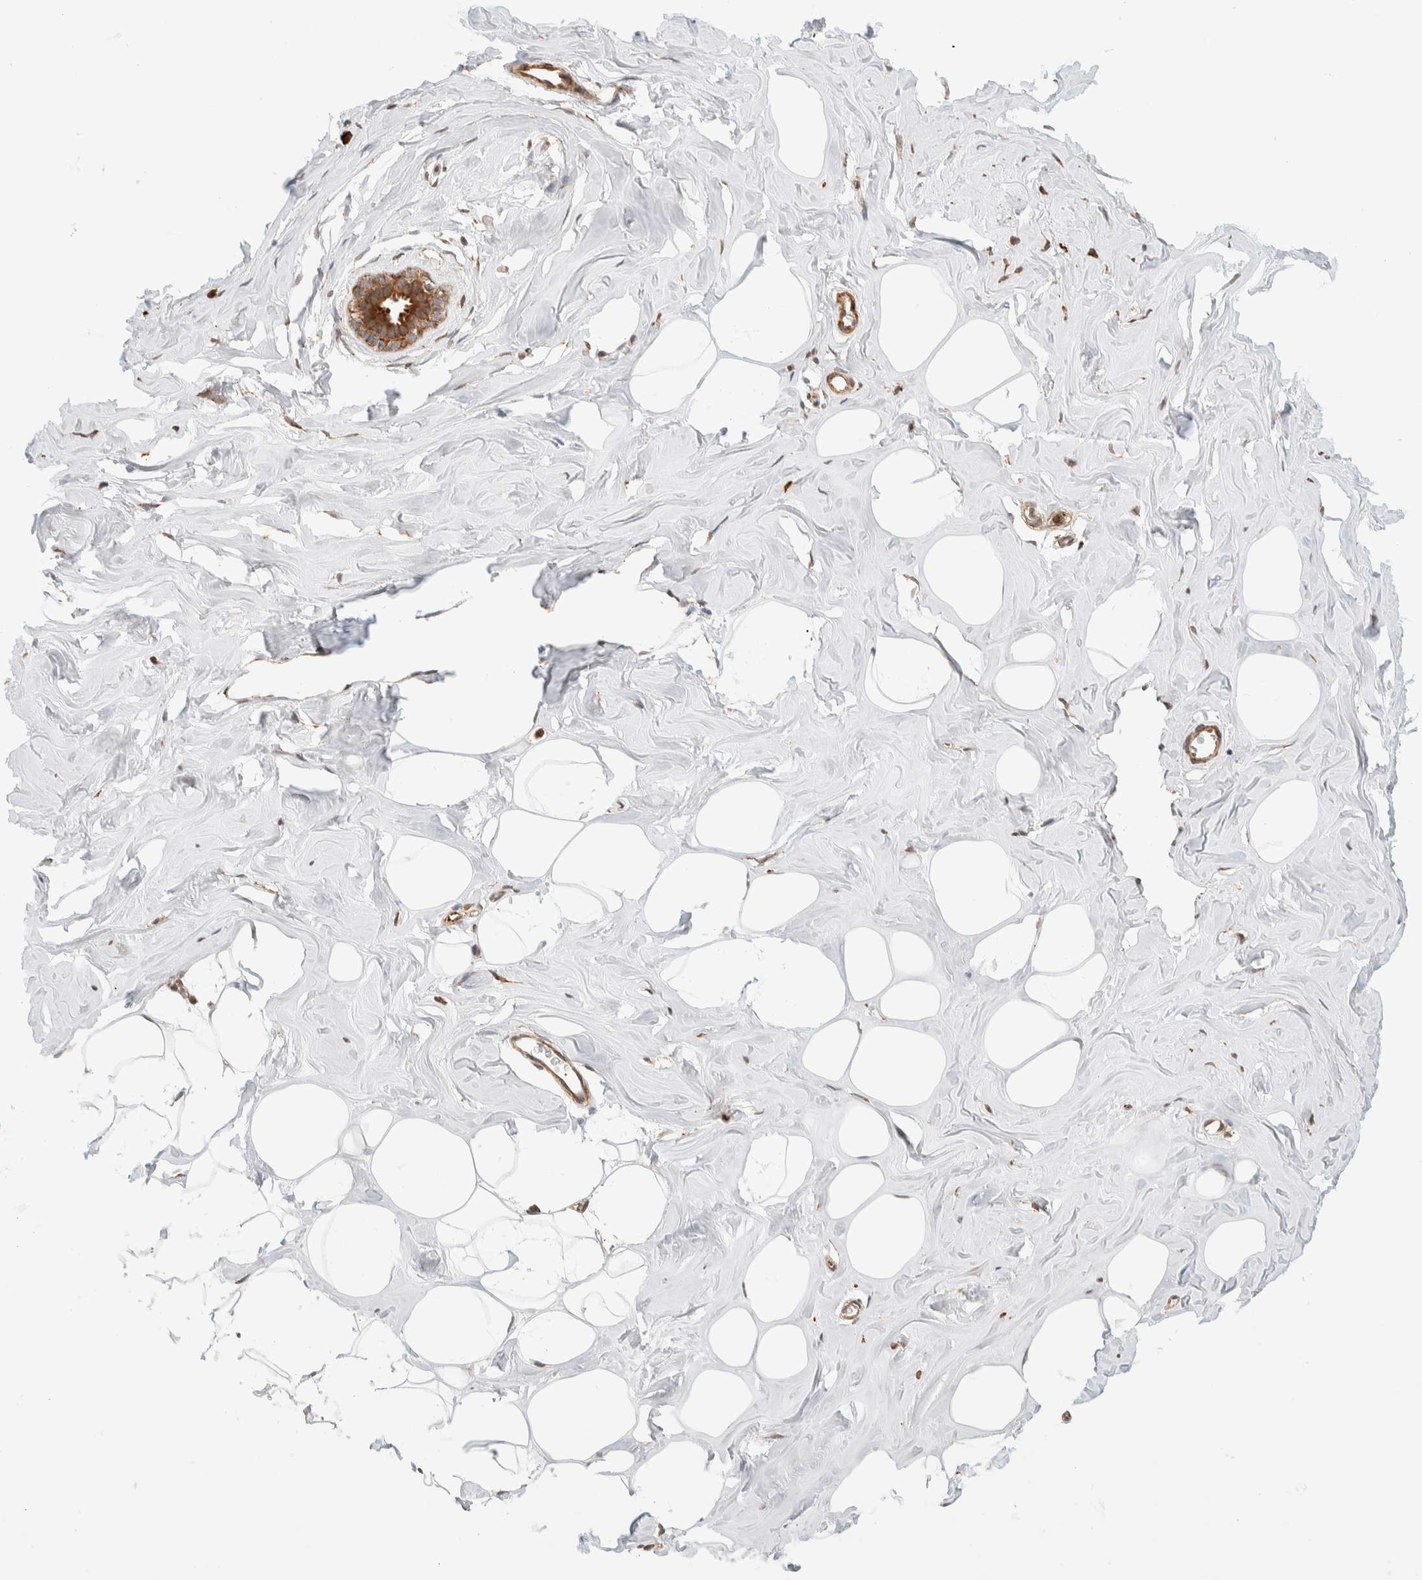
{"staining": {"intensity": "moderate", "quantity": "25%-75%", "location": "cytoplasmic/membranous,nuclear"}, "tissue": "adipose tissue", "cell_type": "Adipocytes", "image_type": "normal", "snomed": [{"axis": "morphology", "description": "Normal tissue, NOS"}, {"axis": "morphology", "description": "Fibrosis, NOS"}, {"axis": "topography", "description": "Breast"}, {"axis": "topography", "description": "Adipose tissue"}], "caption": "An image of human adipose tissue stained for a protein displays moderate cytoplasmic/membranous,nuclear brown staining in adipocytes. (IHC, brightfield microscopy, high magnification).", "gene": "INTS1", "patient": {"sex": "female", "age": 39}}